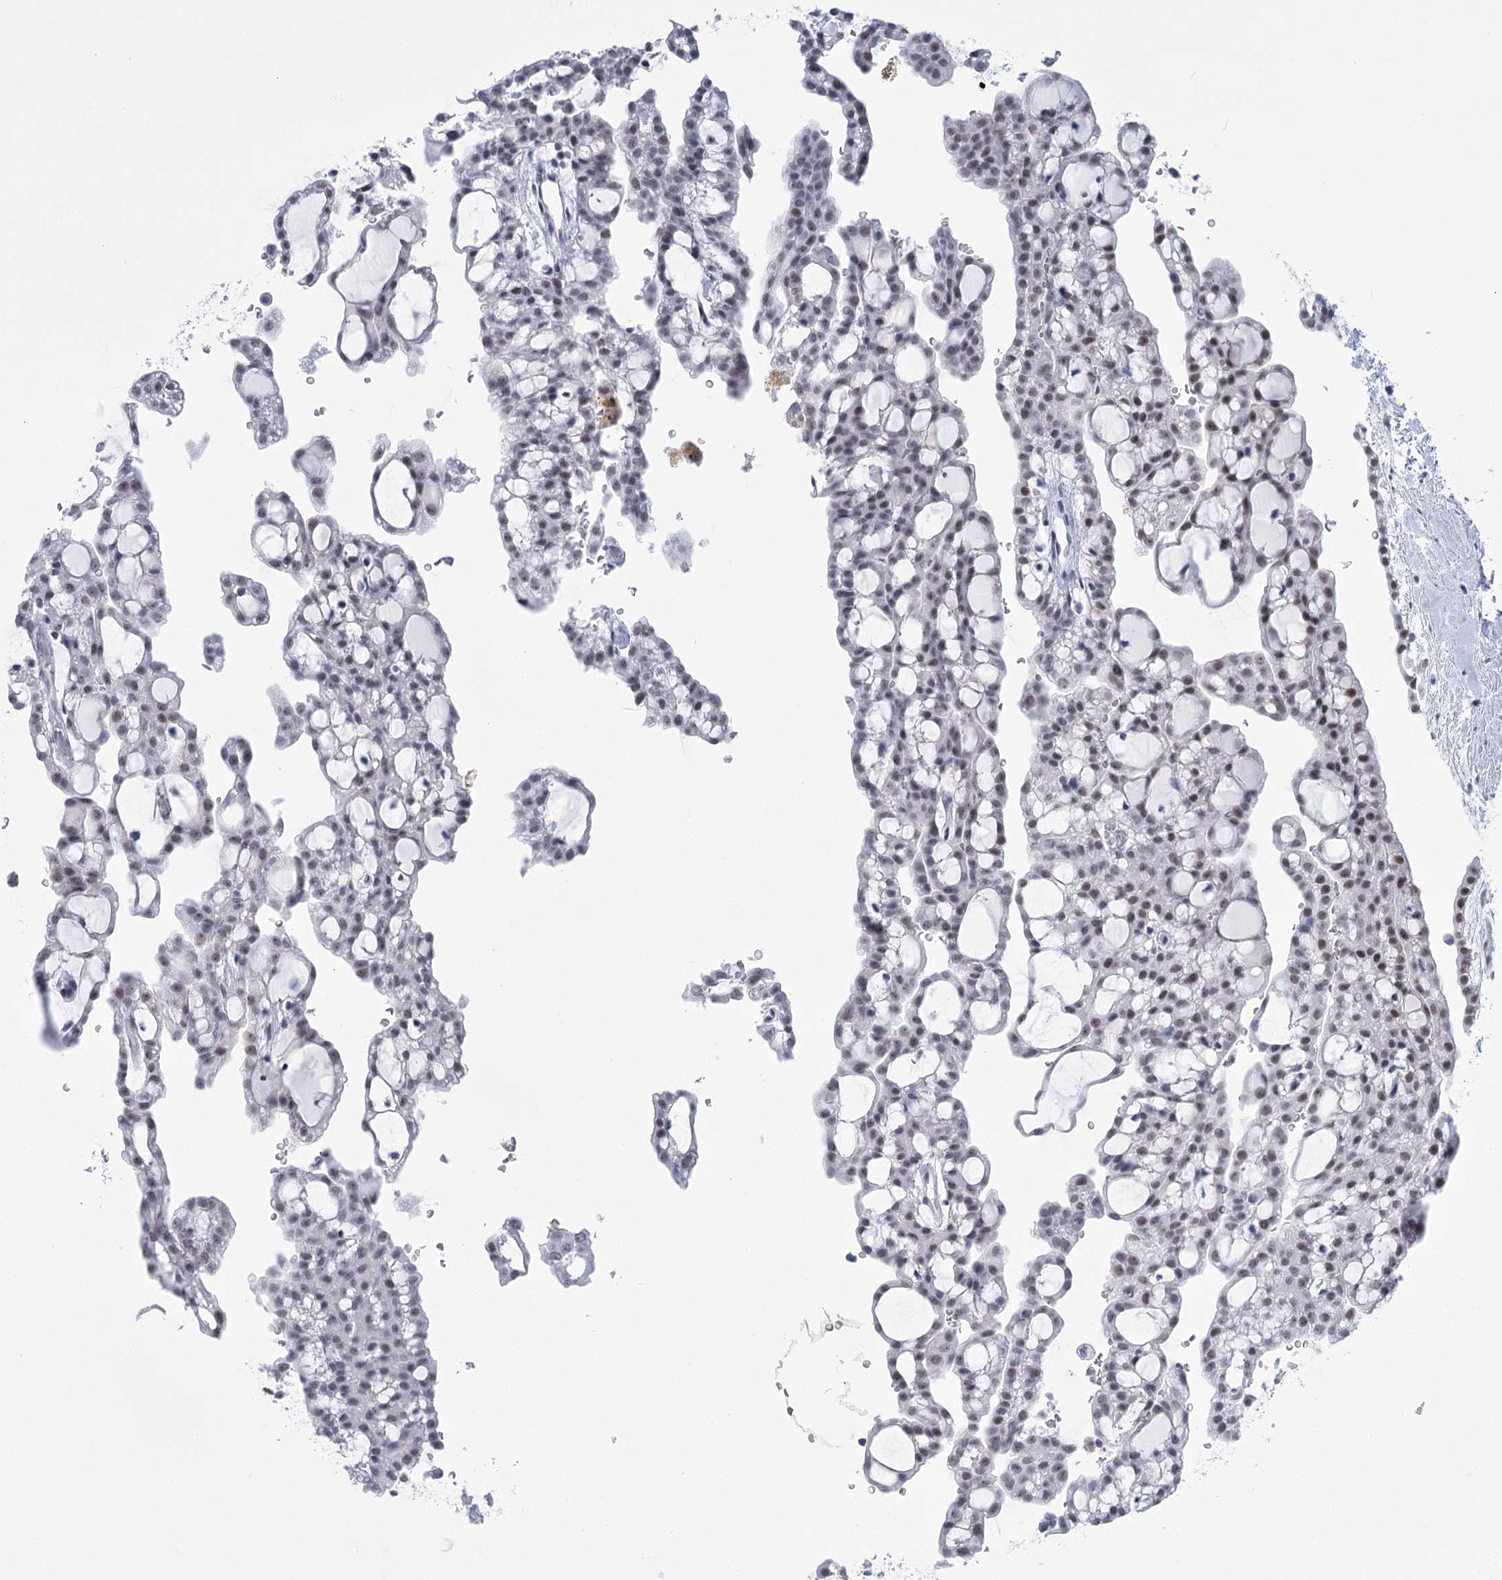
{"staining": {"intensity": "moderate", "quantity": "<25%", "location": "nuclear"}, "tissue": "renal cancer", "cell_type": "Tumor cells", "image_type": "cancer", "snomed": [{"axis": "morphology", "description": "Adenocarcinoma, NOS"}, {"axis": "topography", "description": "Kidney"}], "caption": "Protein staining of adenocarcinoma (renal) tissue shows moderate nuclear staining in approximately <25% of tumor cells.", "gene": "HORMAD1", "patient": {"sex": "male", "age": 63}}